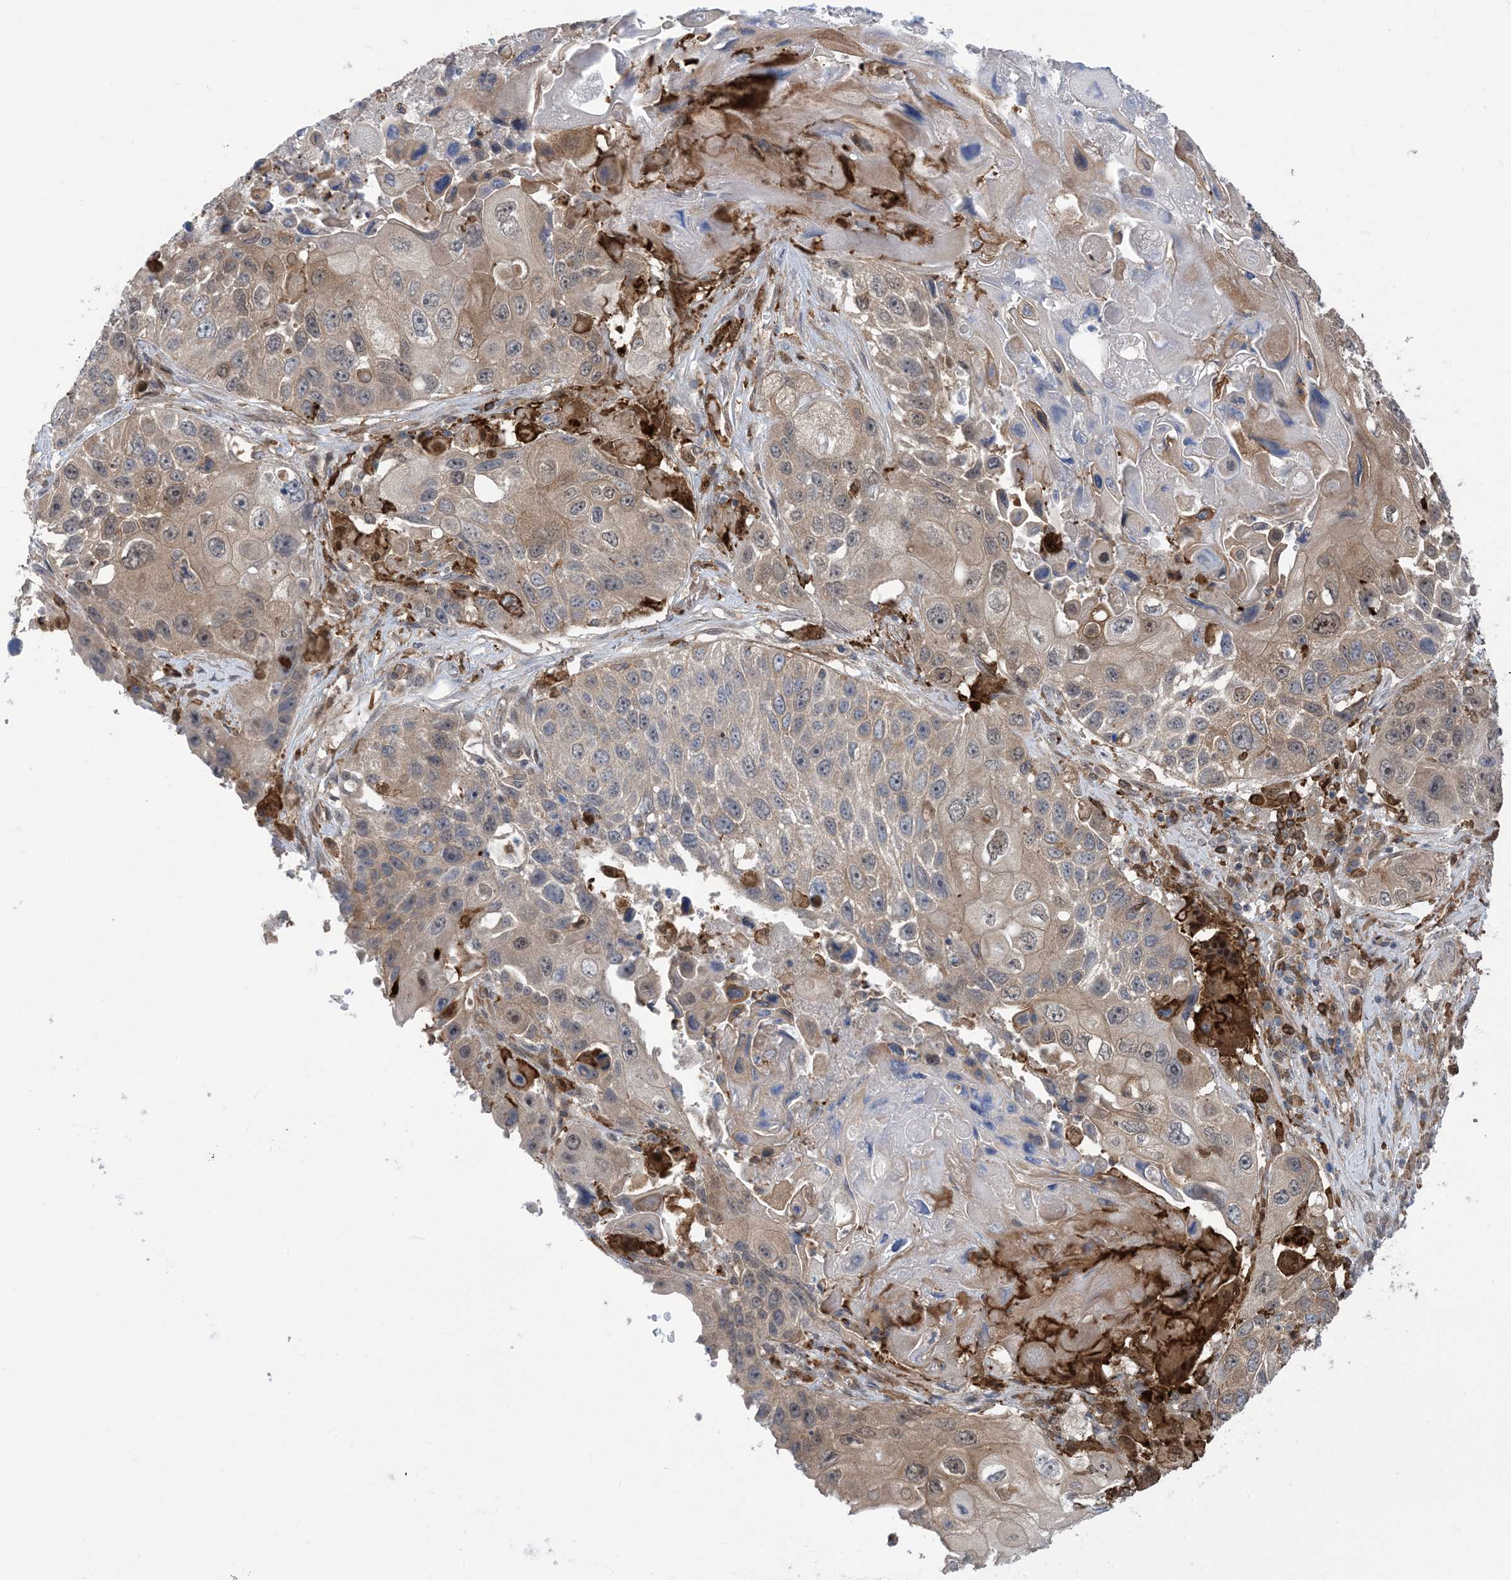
{"staining": {"intensity": "moderate", "quantity": "25%-75%", "location": "cytoplasmic/membranous,nuclear"}, "tissue": "lung cancer", "cell_type": "Tumor cells", "image_type": "cancer", "snomed": [{"axis": "morphology", "description": "Squamous cell carcinoma, NOS"}, {"axis": "topography", "description": "Lung"}], "caption": "Lung squamous cell carcinoma stained with a protein marker reveals moderate staining in tumor cells.", "gene": "HS1BP3", "patient": {"sex": "male", "age": 61}}